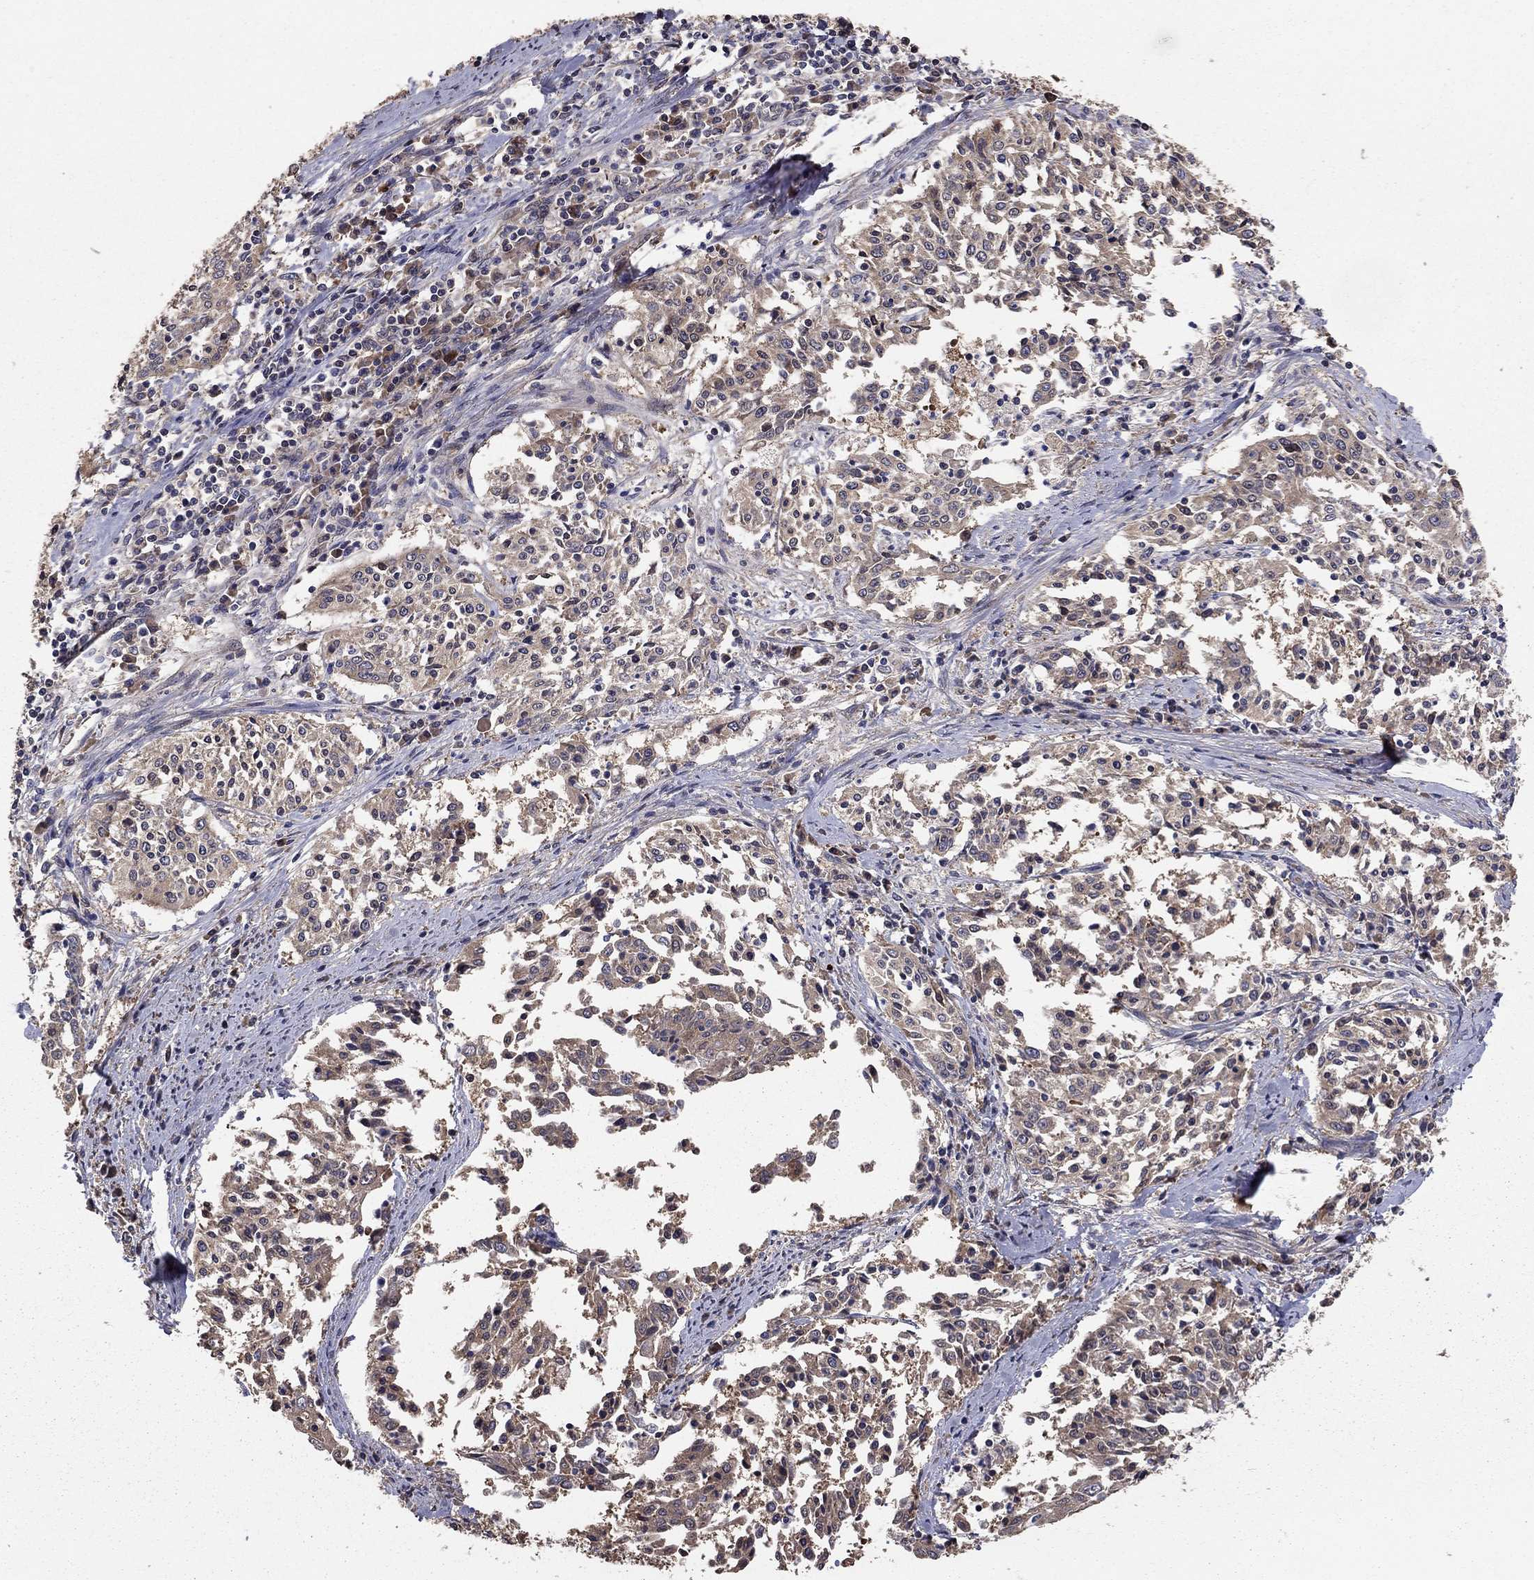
{"staining": {"intensity": "negative", "quantity": "none", "location": "none"}, "tissue": "cervical cancer", "cell_type": "Tumor cells", "image_type": "cancer", "snomed": [{"axis": "morphology", "description": "Squamous cell carcinoma, NOS"}, {"axis": "topography", "description": "Cervix"}], "caption": "Immunohistochemical staining of cervical cancer (squamous cell carcinoma) reveals no significant positivity in tumor cells.", "gene": "BABAM2", "patient": {"sex": "female", "age": 41}}